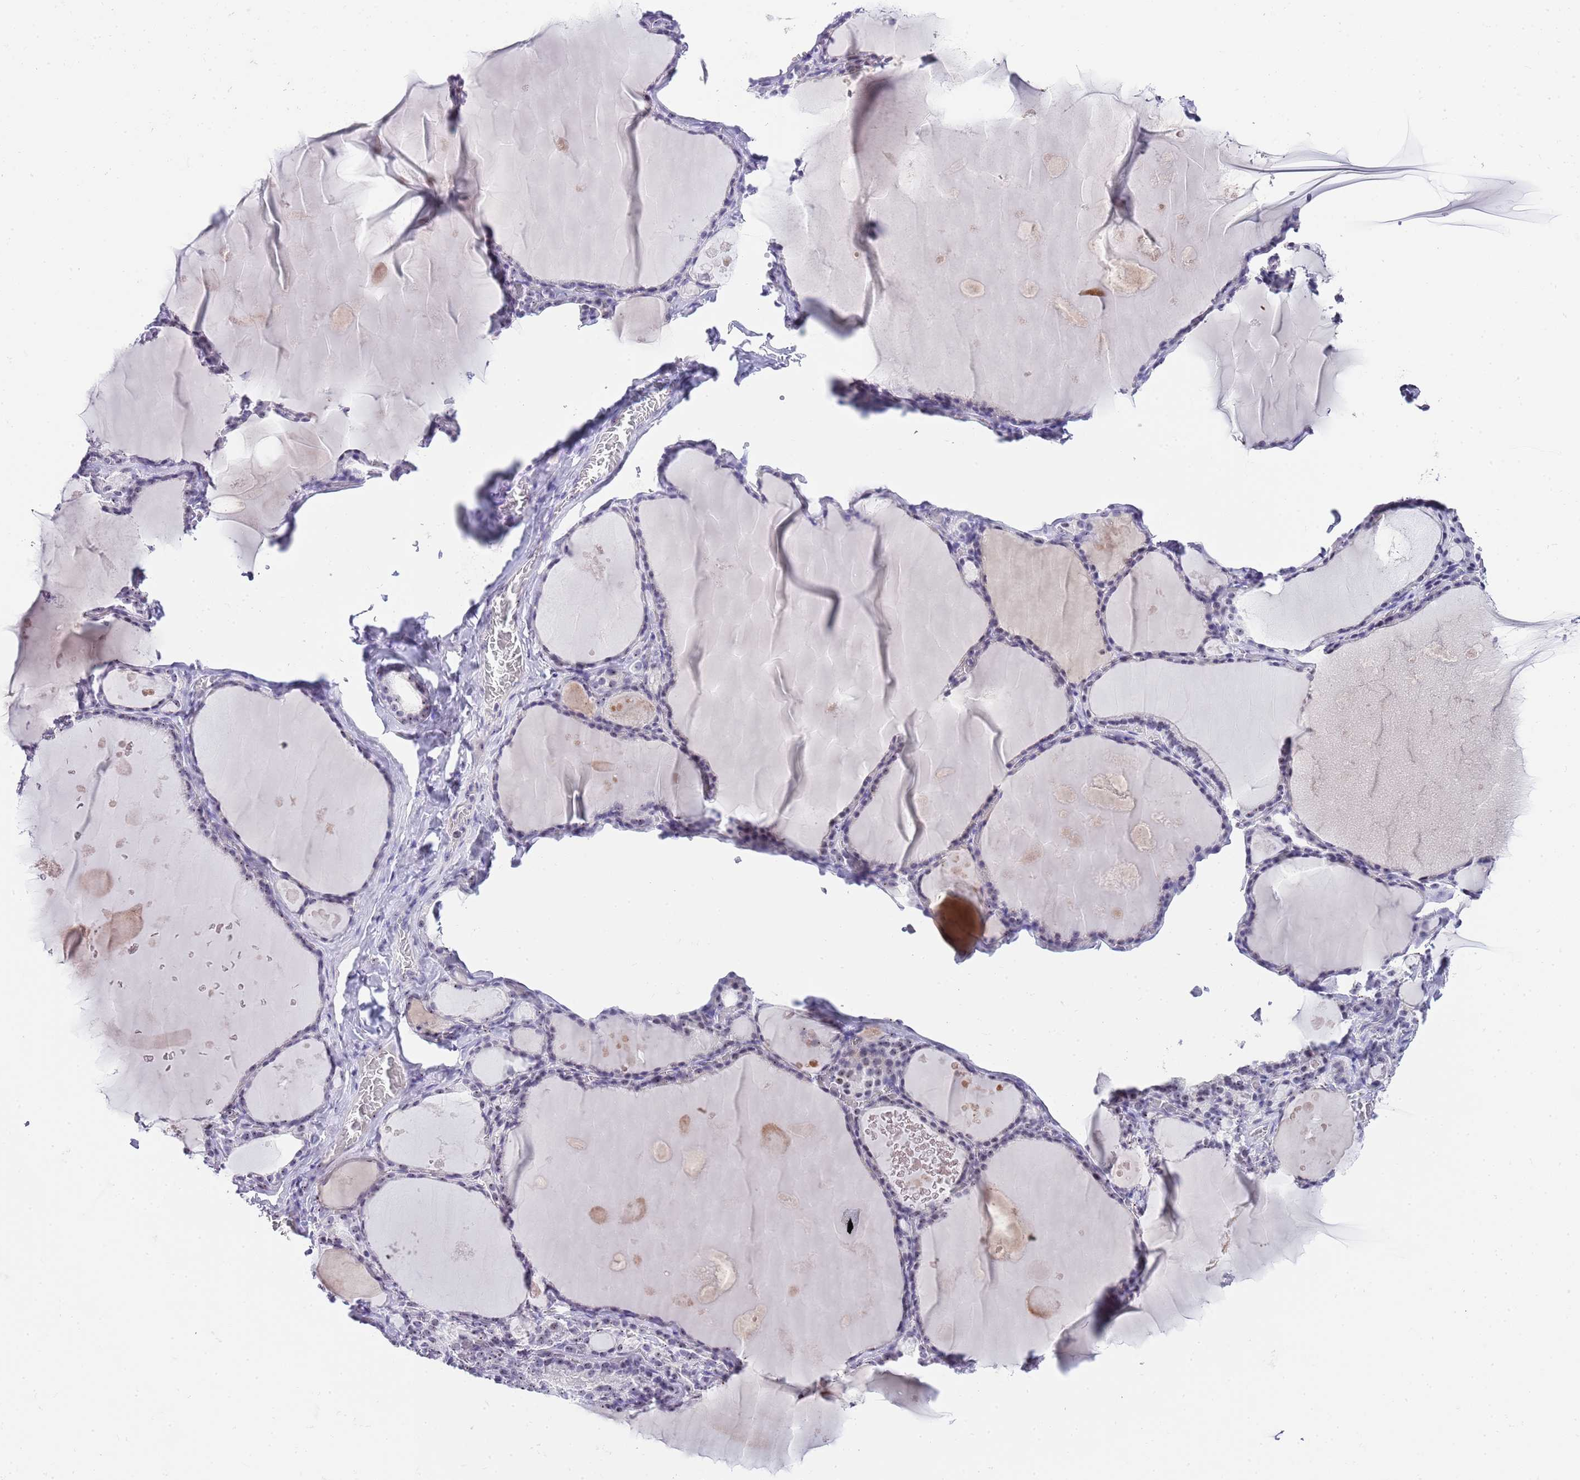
{"staining": {"intensity": "negative", "quantity": "none", "location": "none"}, "tissue": "thyroid gland", "cell_type": "Glandular cells", "image_type": "normal", "snomed": [{"axis": "morphology", "description": "Normal tissue, NOS"}, {"axis": "topography", "description": "Thyroid gland"}], "caption": "Immunohistochemistry (IHC) of unremarkable human thyroid gland shows no expression in glandular cells. (DAB (3,3'-diaminobenzidine) IHC visualized using brightfield microscopy, high magnification).", "gene": "NOP56", "patient": {"sex": "male", "age": 56}}